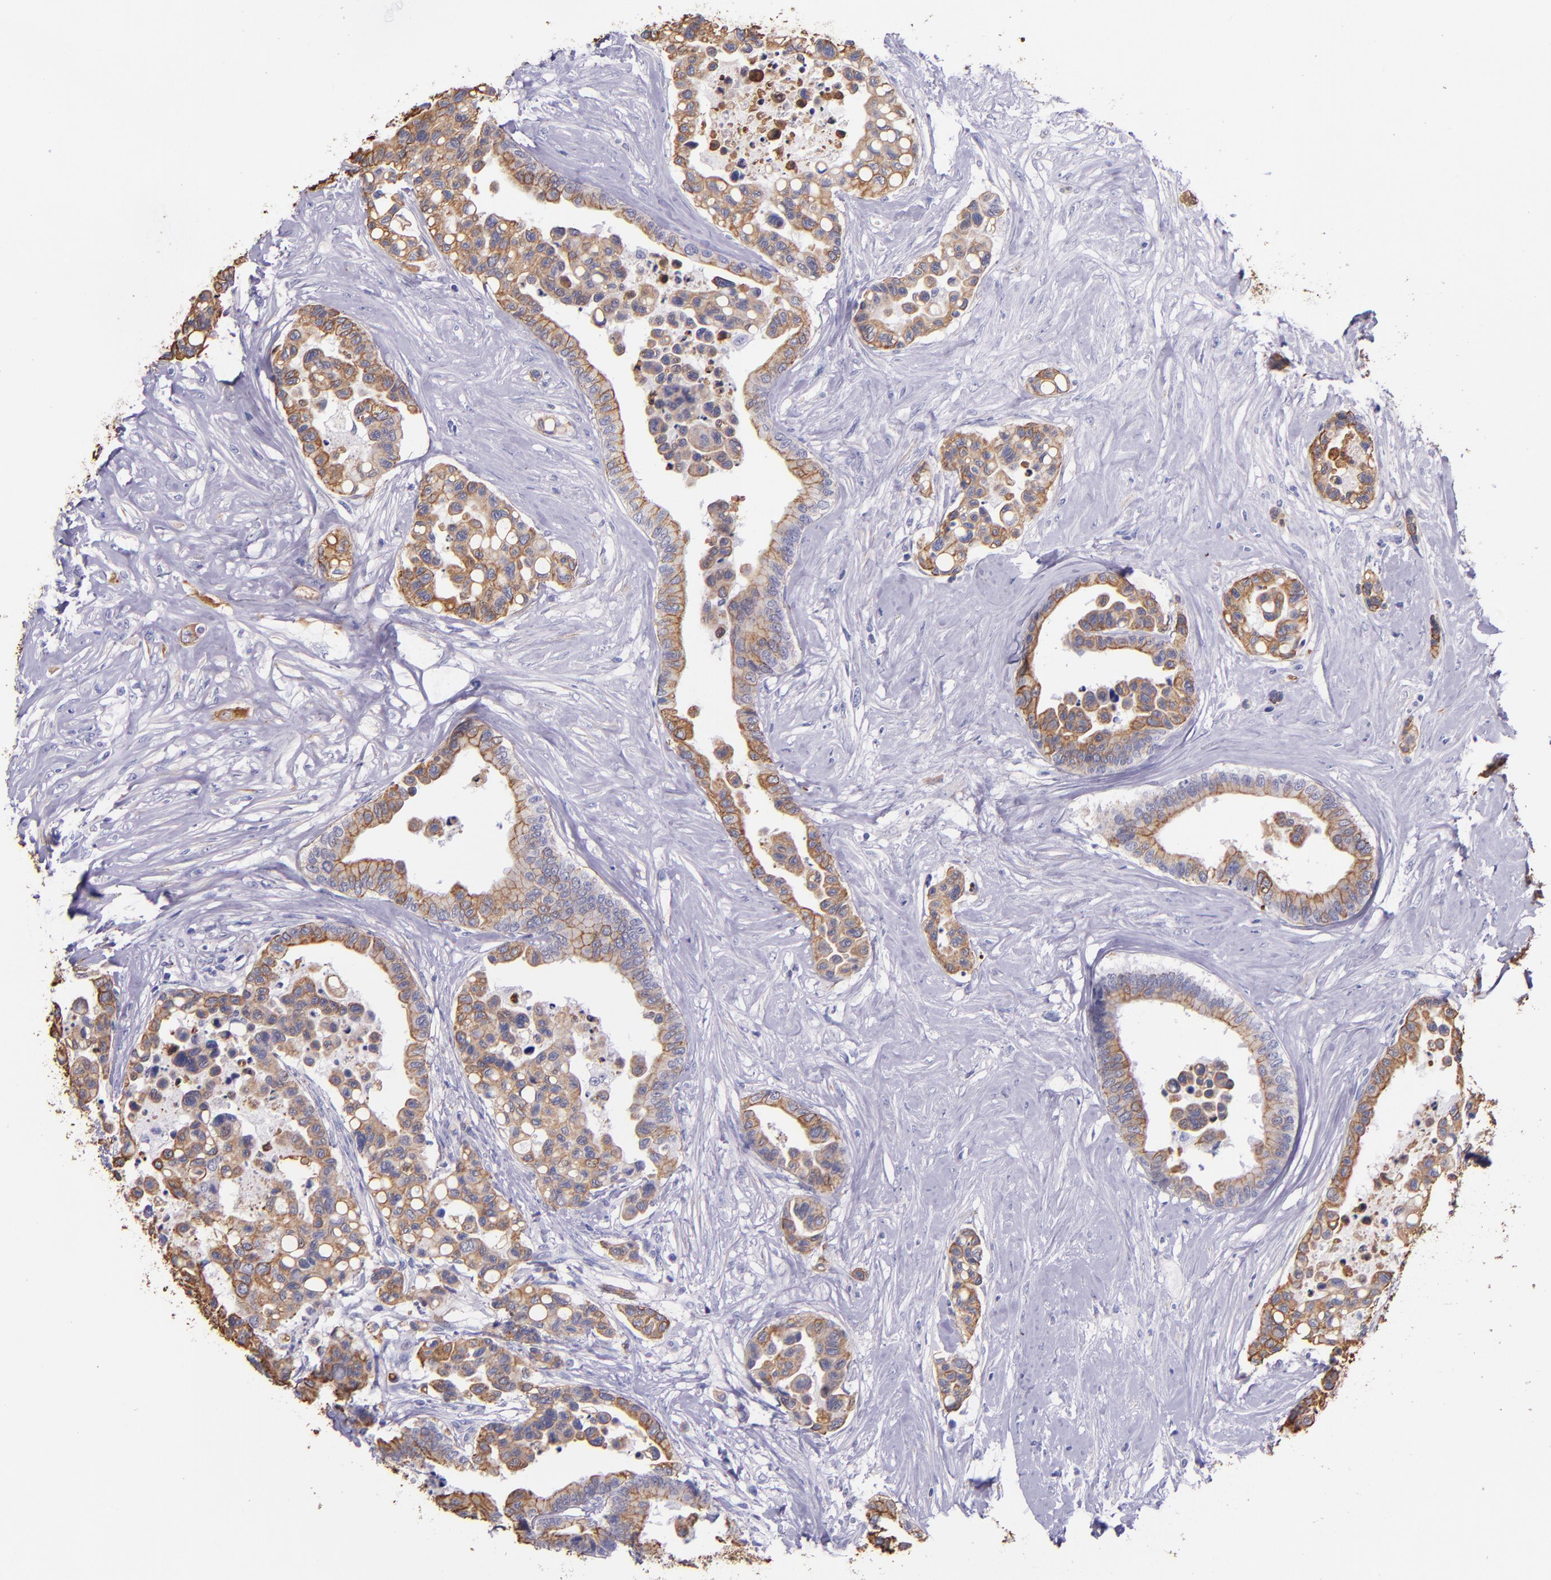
{"staining": {"intensity": "moderate", "quantity": ">75%", "location": "cytoplasmic/membranous"}, "tissue": "colorectal cancer", "cell_type": "Tumor cells", "image_type": "cancer", "snomed": [{"axis": "morphology", "description": "Adenocarcinoma, NOS"}, {"axis": "topography", "description": "Colon"}], "caption": "This photomicrograph reveals immunohistochemistry staining of human colorectal cancer, with medium moderate cytoplasmic/membranous staining in about >75% of tumor cells.", "gene": "KRT4", "patient": {"sex": "male", "age": 82}}